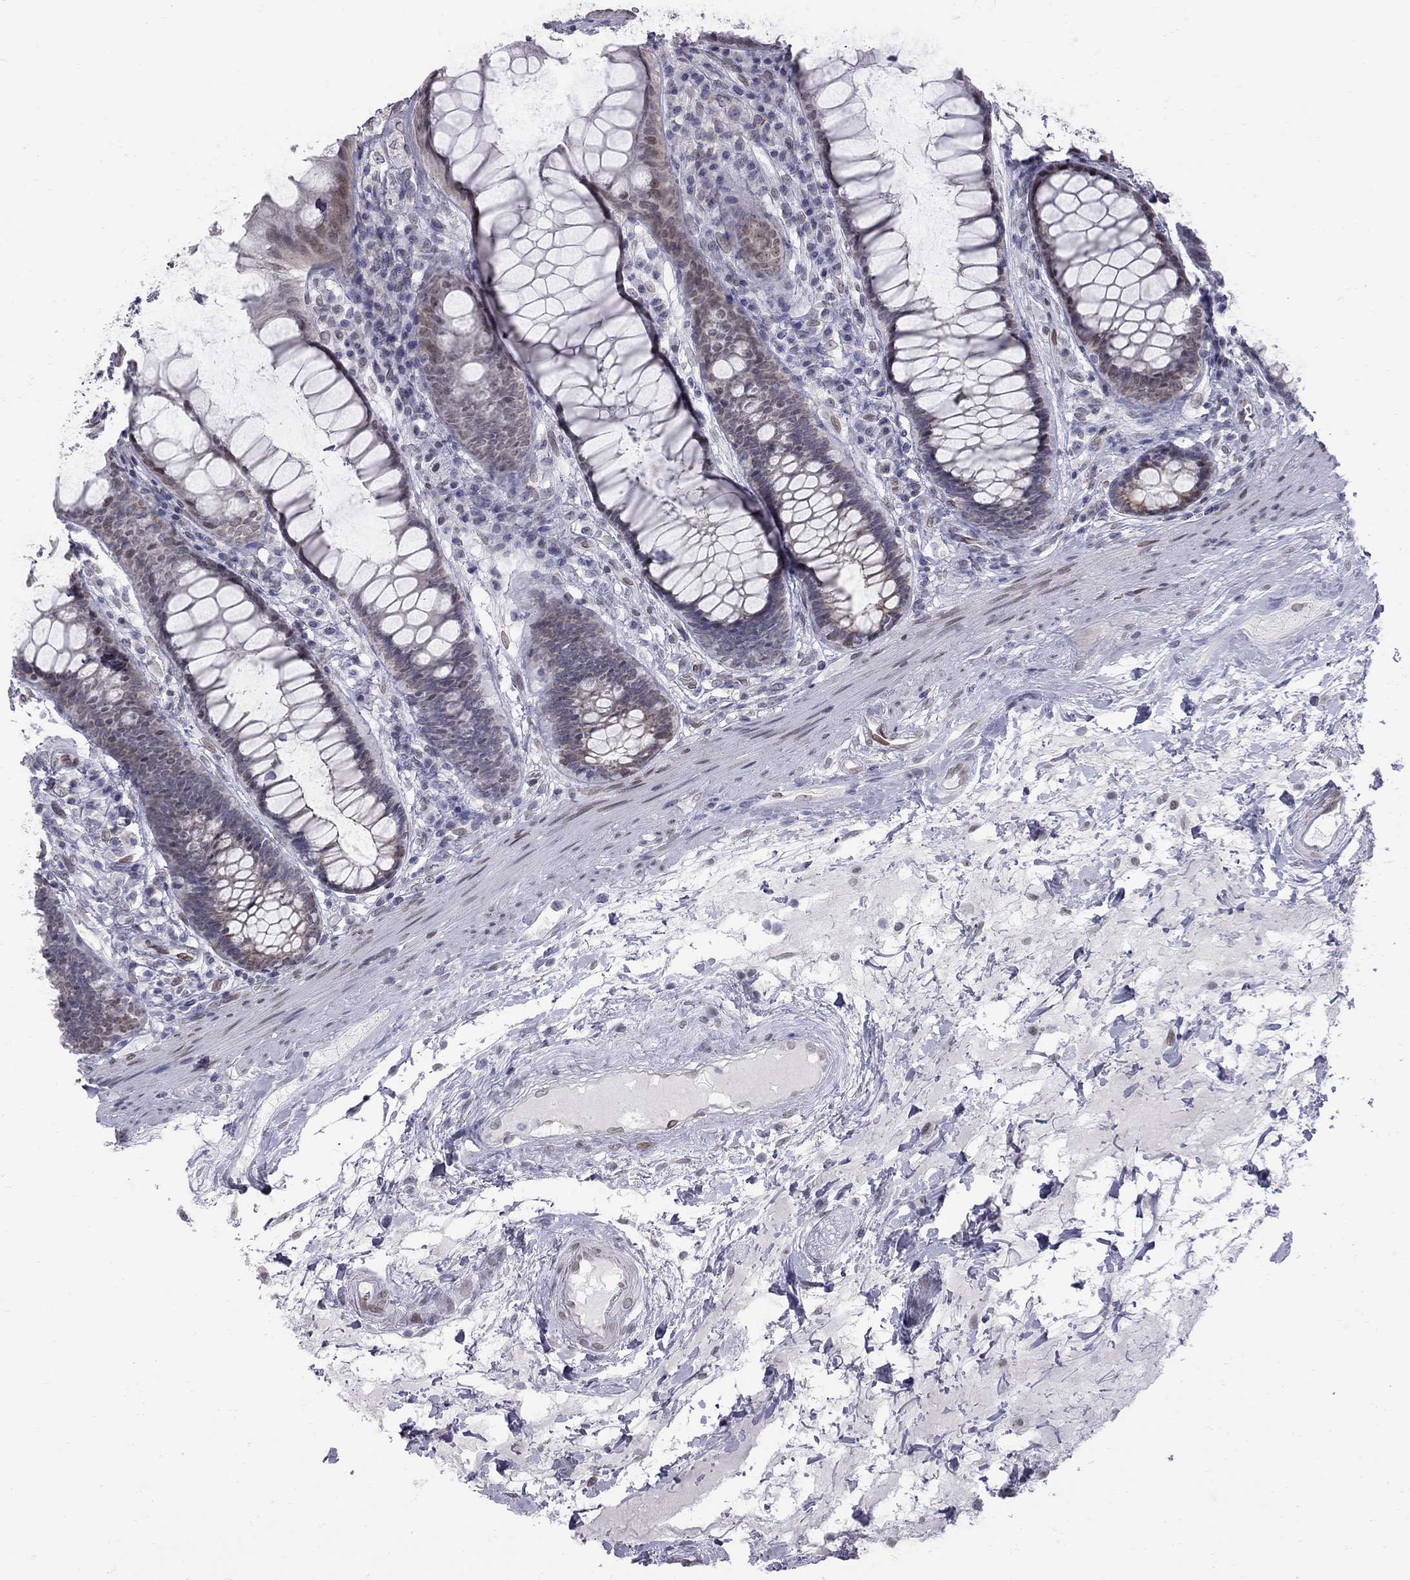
{"staining": {"intensity": "negative", "quantity": "none", "location": "none"}, "tissue": "rectum", "cell_type": "Glandular cells", "image_type": "normal", "snomed": [{"axis": "morphology", "description": "Normal tissue, NOS"}, {"axis": "topography", "description": "Rectum"}], "caption": "An immunohistochemistry (IHC) photomicrograph of benign rectum is shown. There is no staining in glandular cells of rectum.", "gene": "CLTCL1", "patient": {"sex": "male", "age": 72}}